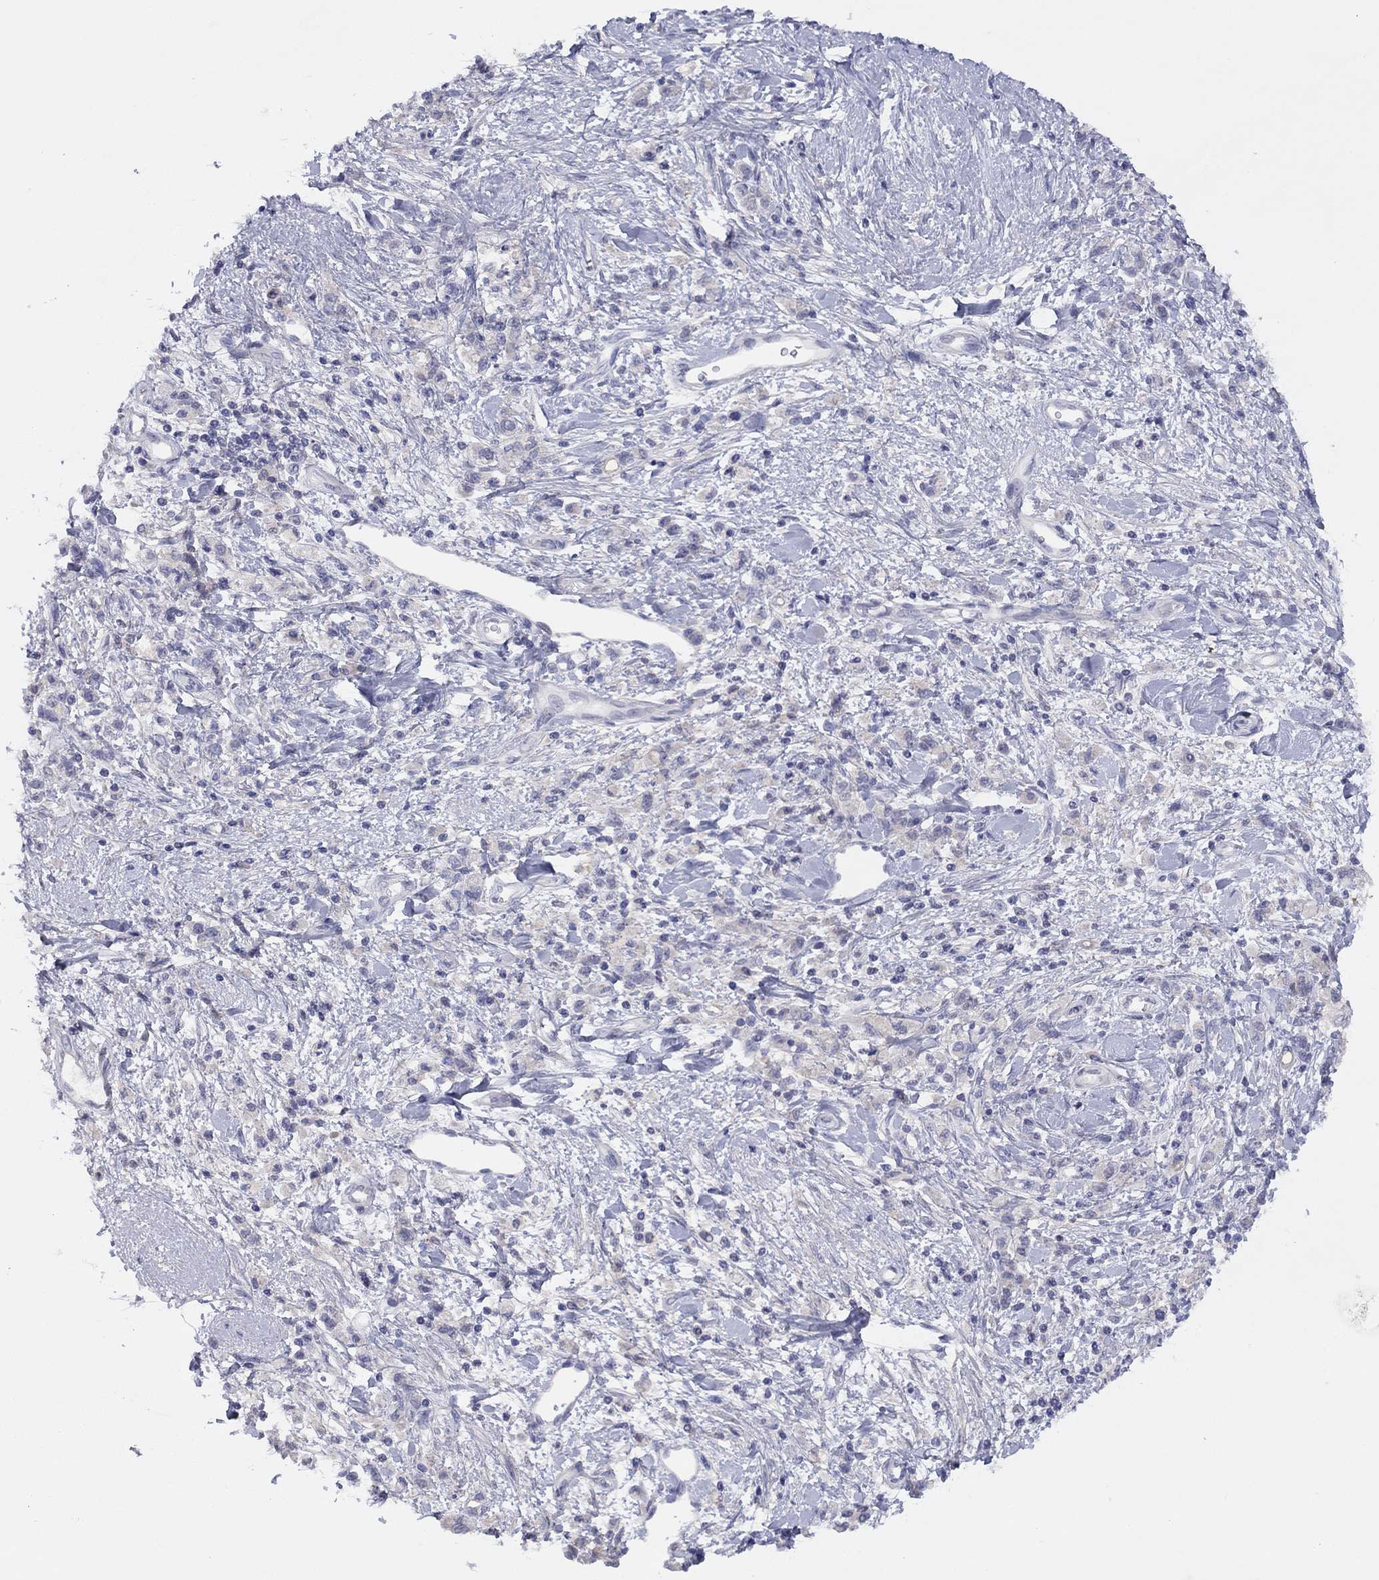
{"staining": {"intensity": "negative", "quantity": "none", "location": "none"}, "tissue": "stomach cancer", "cell_type": "Tumor cells", "image_type": "cancer", "snomed": [{"axis": "morphology", "description": "Adenocarcinoma, NOS"}, {"axis": "topography", "description": "Stomach"}], "caption": "Tumor cells show no significant positivity in stomach cancer.", "gene": "CYP2B6", "patient": {"sex": "male", "age": 77}}